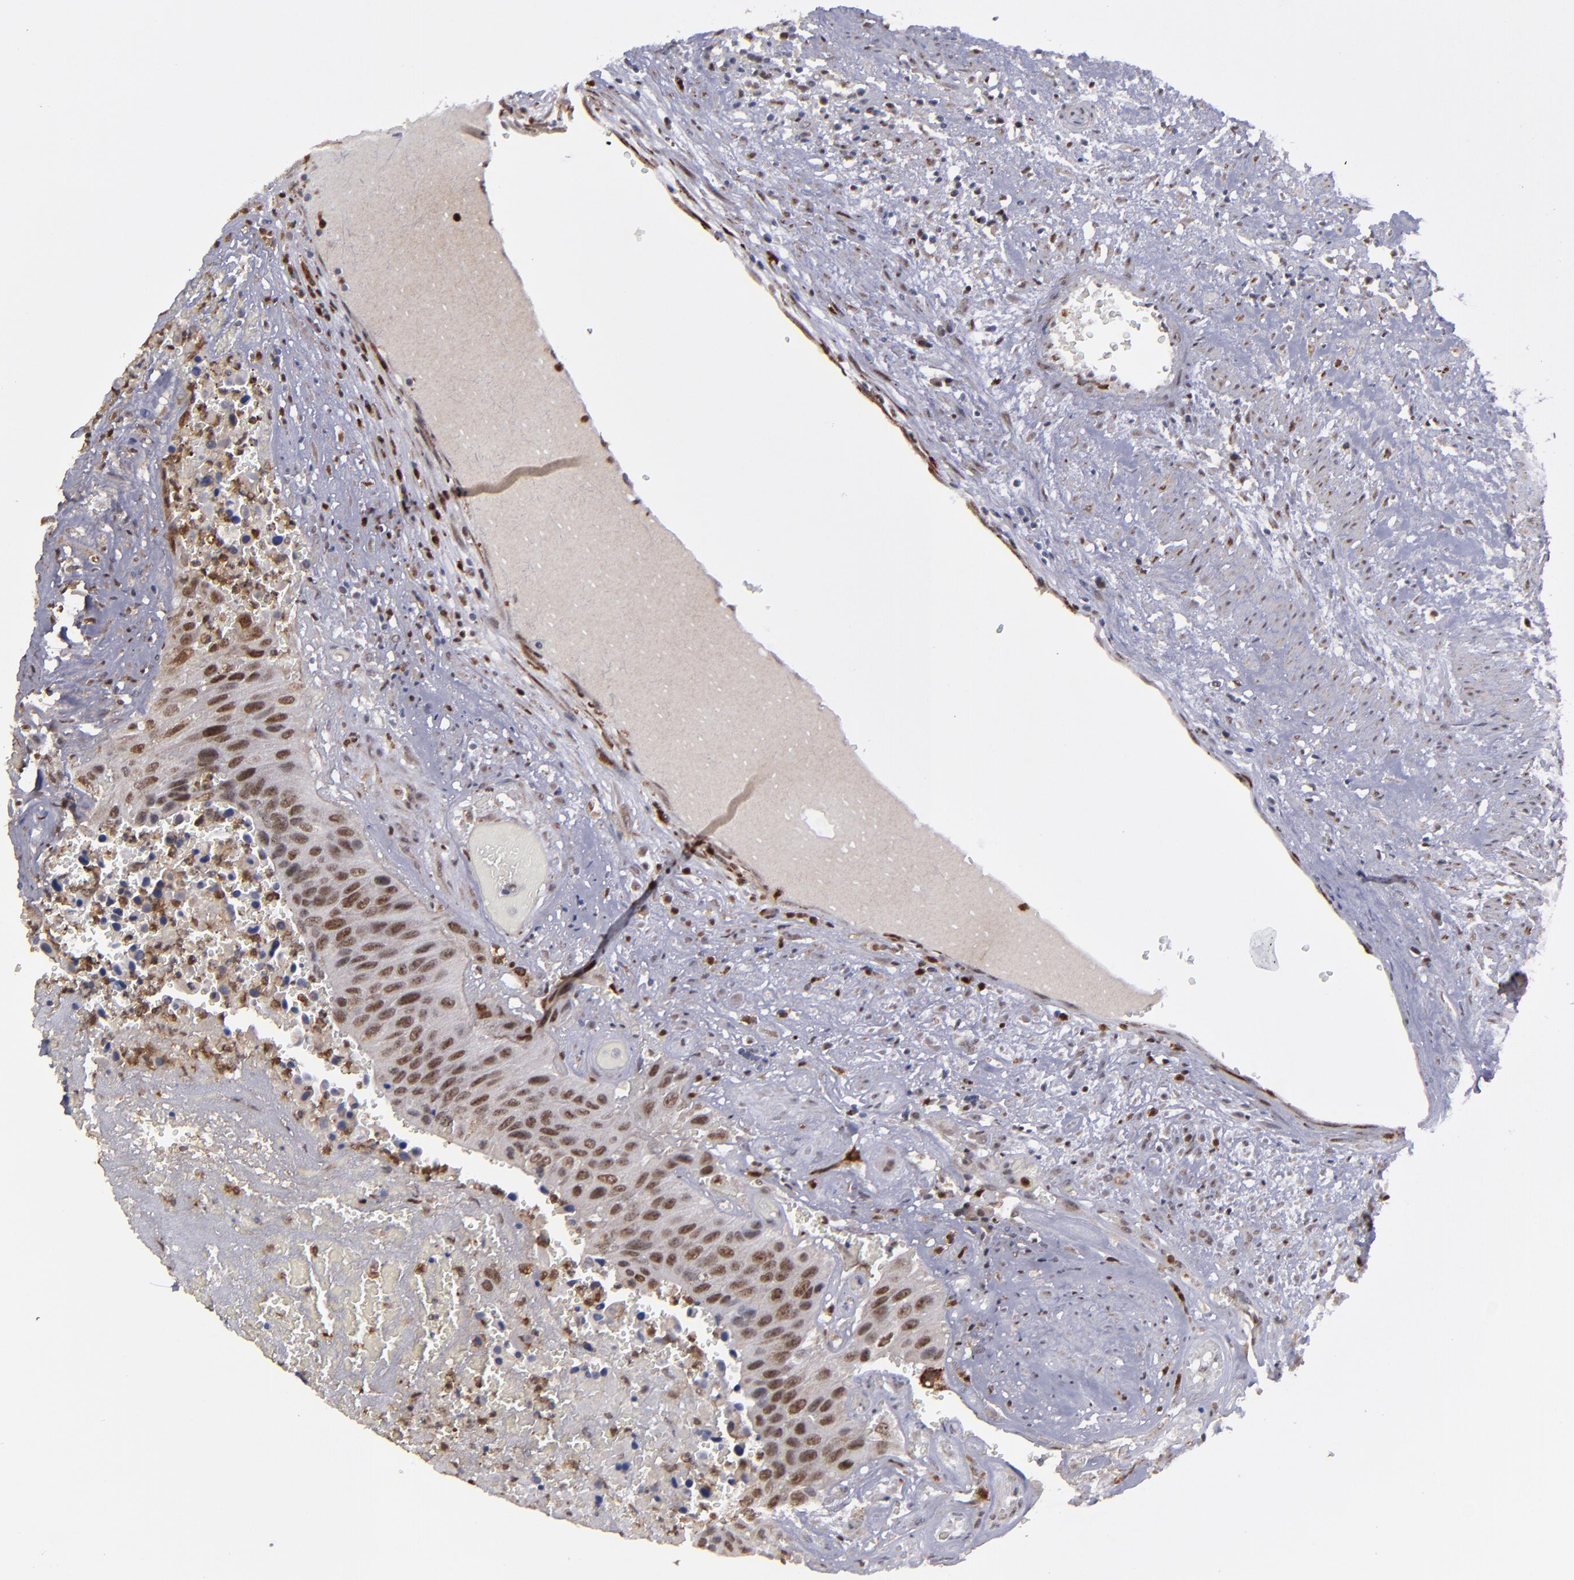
{"staining": {"intensity": "strong", "quantity": ">75%", "location": "nuclear"}, "tissue": "urothelial cancer", "cell_type": "Tumor cells", "image_type": "cancer", "snomed": [{"axis": "morphology", "description": "Urothelial carcinoma, High grade"}, {"axis": "topography", "description": "Urinary bladder"}], "caption": "Strong nuclear expression for a protein is identified in about >75% of tumor cells of high-grade urothelial carcinoma using immunohistochemistry.", "gene": "RREB1", "patient": {"sex": "male", "age": 66}}